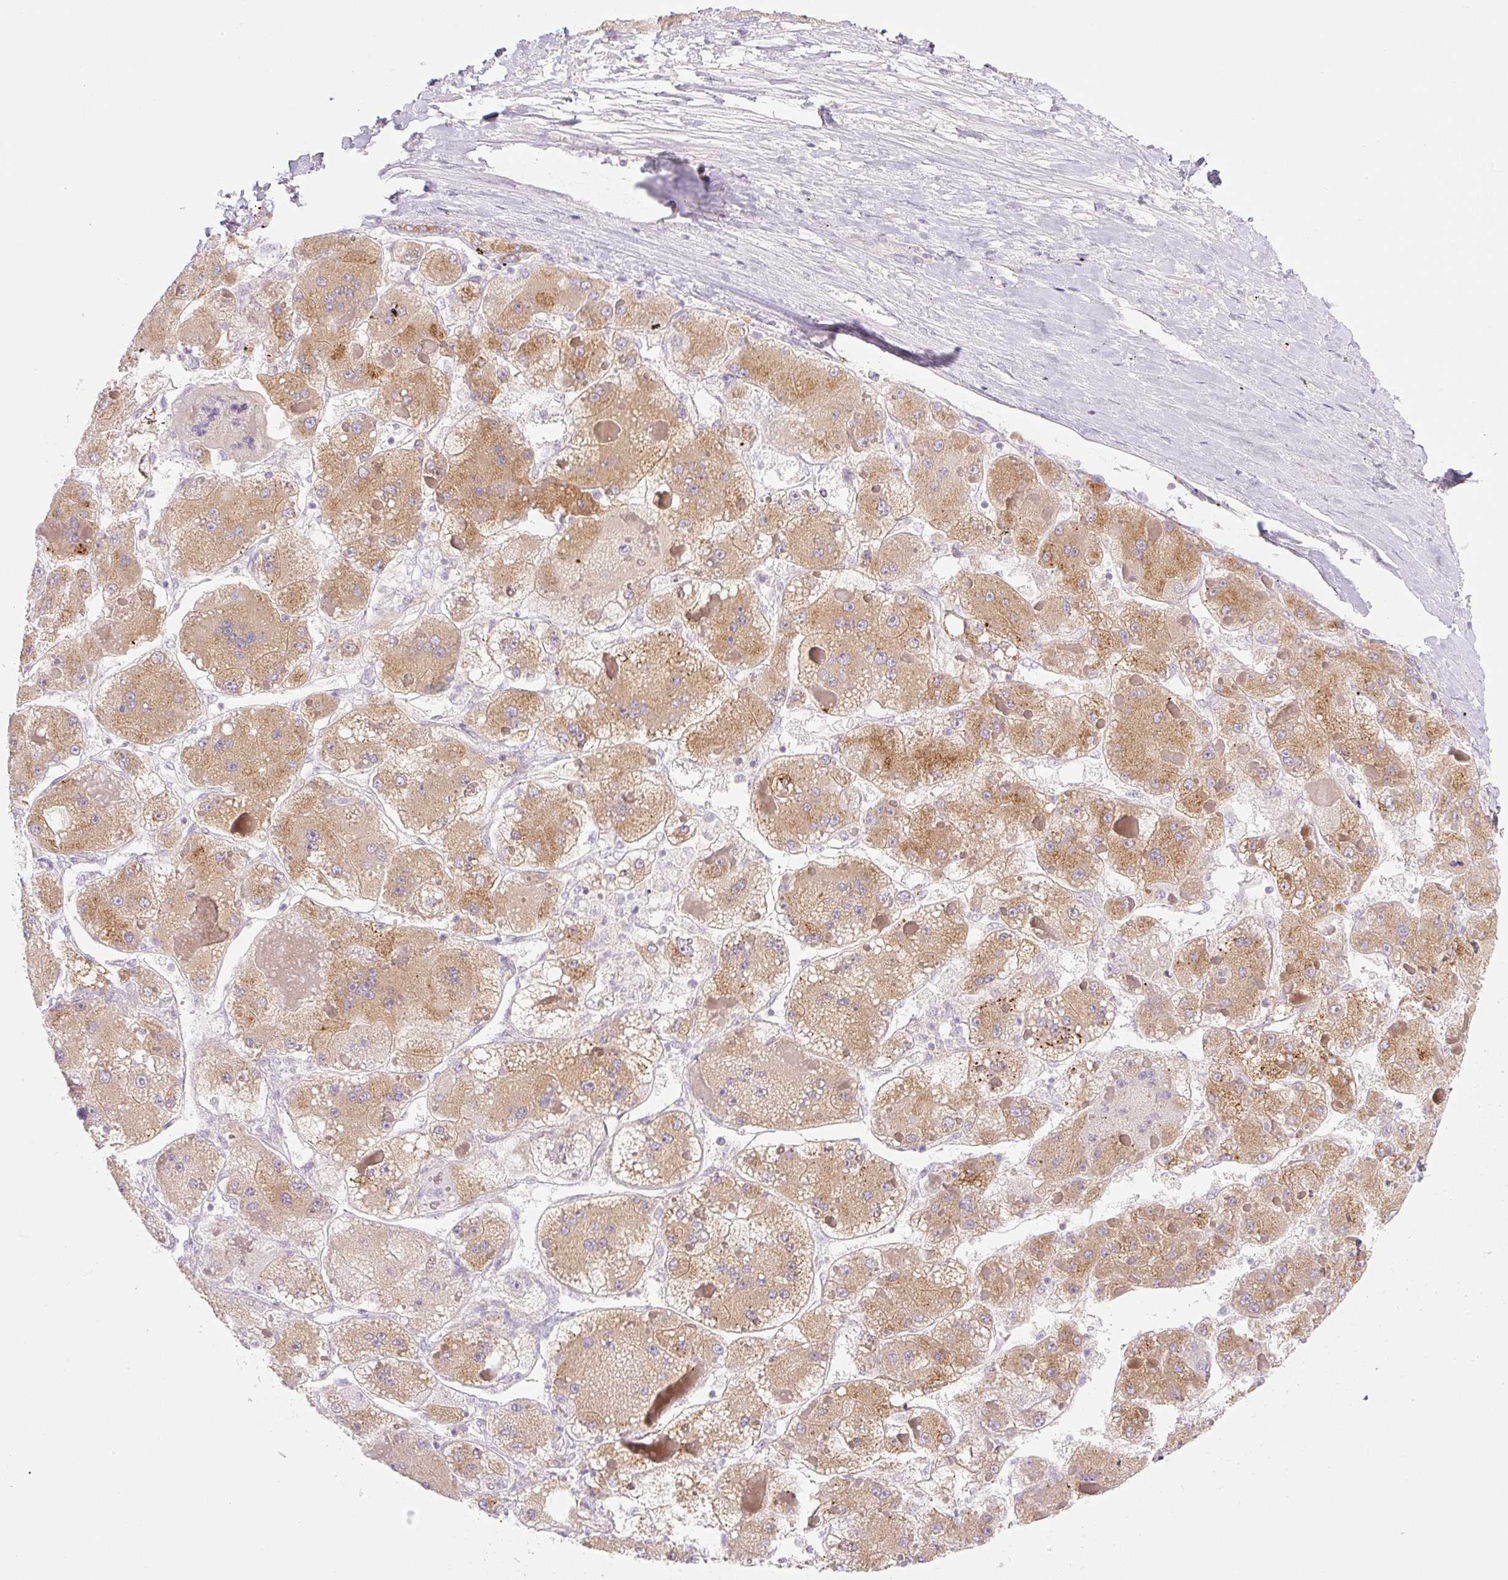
{"staining": {"intensity": "moderate", "quantity": ">75%", "location": "cytoplasmic/membranous"}, "tissue": "liver cancer", "cell_type": "Tumor cells", "image_type": "cancer", "snomed": [{"axis": "morphology", "description": "Carcinoma, Hepatocellular, NOS"}, {"axis": "topography", "description": "Liver"}], "caption": "Immunohistochemistry (IHC) histopathology image of neoplastic tissue: human liver cancer (hepatocellular carcinoma) stained using immunohistochemistry (IHC) demonstrates medium levels of moderate protein expression localized specifically in the cytoplasmic/membranous of tumor cells, appearing as a cytoplasmic/membranous brown color.", "gene": "MIA2", "patient": {"sex": "female", "age": 73}}